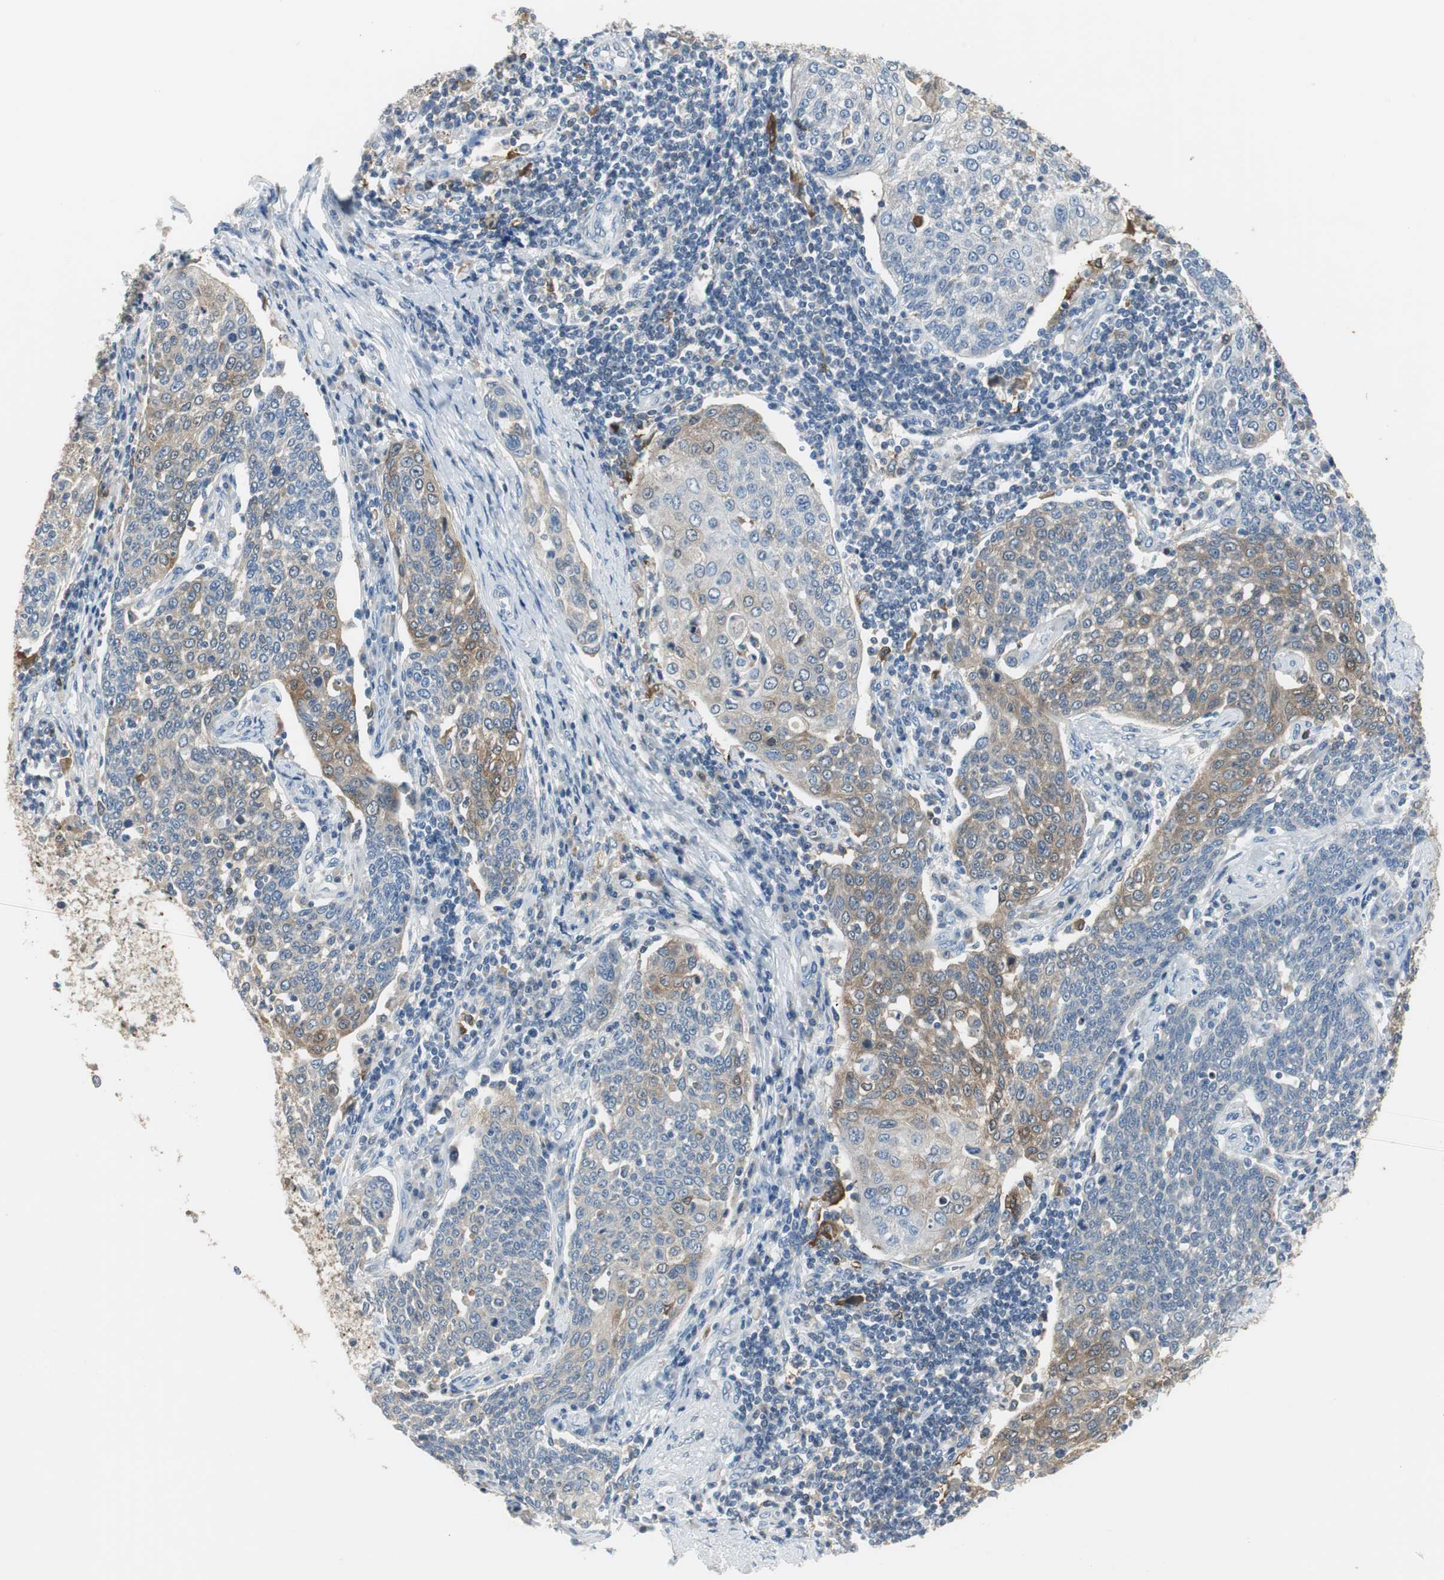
{"staining": {"intensity": "moderate", "quantity": "<25%", "location": "cytoplasmic/membranous"}, "tissue": "cervical cancer", "cell_type": "Tumor cells", "image_type": "cancer", "snomed": [{"axis": "morphology", "description": "Squamous cell carcinoma, NOS"}, {"axis": "topography", "description": "Cervix"}], "caption": "High-magnification brightfield microscopy of cervical cancer stained with DAB (brown) and counterstained with hematoxylin (blue). tumor cells exhibit moderate cytoplasmic/membranous staining is identified in about<25% of cells.", "gene": "MSTO1", "patient": {"sex": "female", "age": 34}}